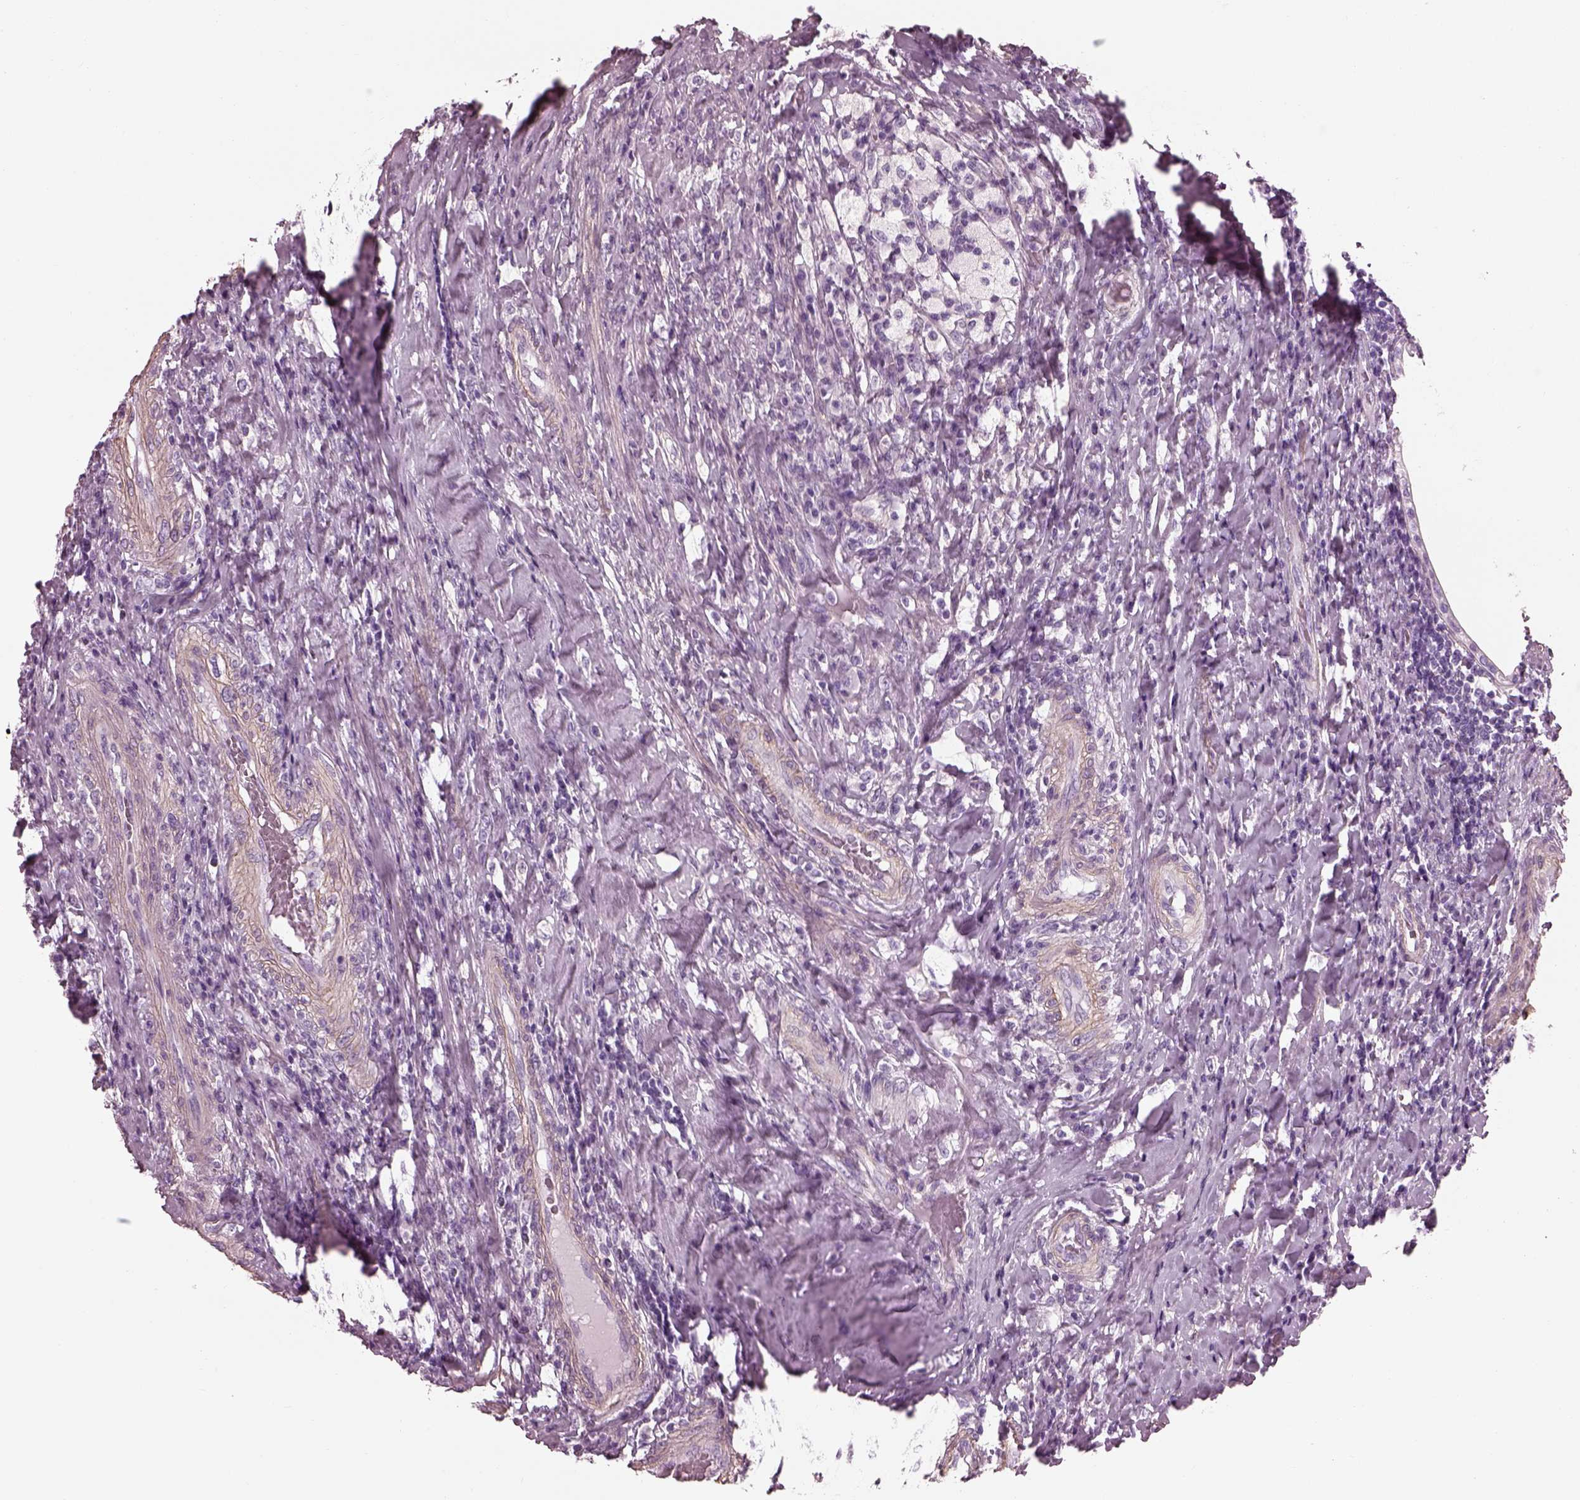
{"staining": {"intensity": "negative", "quantity": "none", "location": "none"}, "tissue": "testis cancer", "cell_type": "Tumor cells", "image_type": "cancer", "snomed": [{"axis": "morphology", "description": "Necrosis, NOS"}, {"axis": "morphology", "description": "Carcinoma, Embryonal, NOS"}, {"axis": "topography", "description": "Testis"}], "caption": "Photomicrograph shows no significant protein staining in tumor cells of testis cancer.", "gene": "BFSP1", "patient": {"sex": "male", "age": 19}}